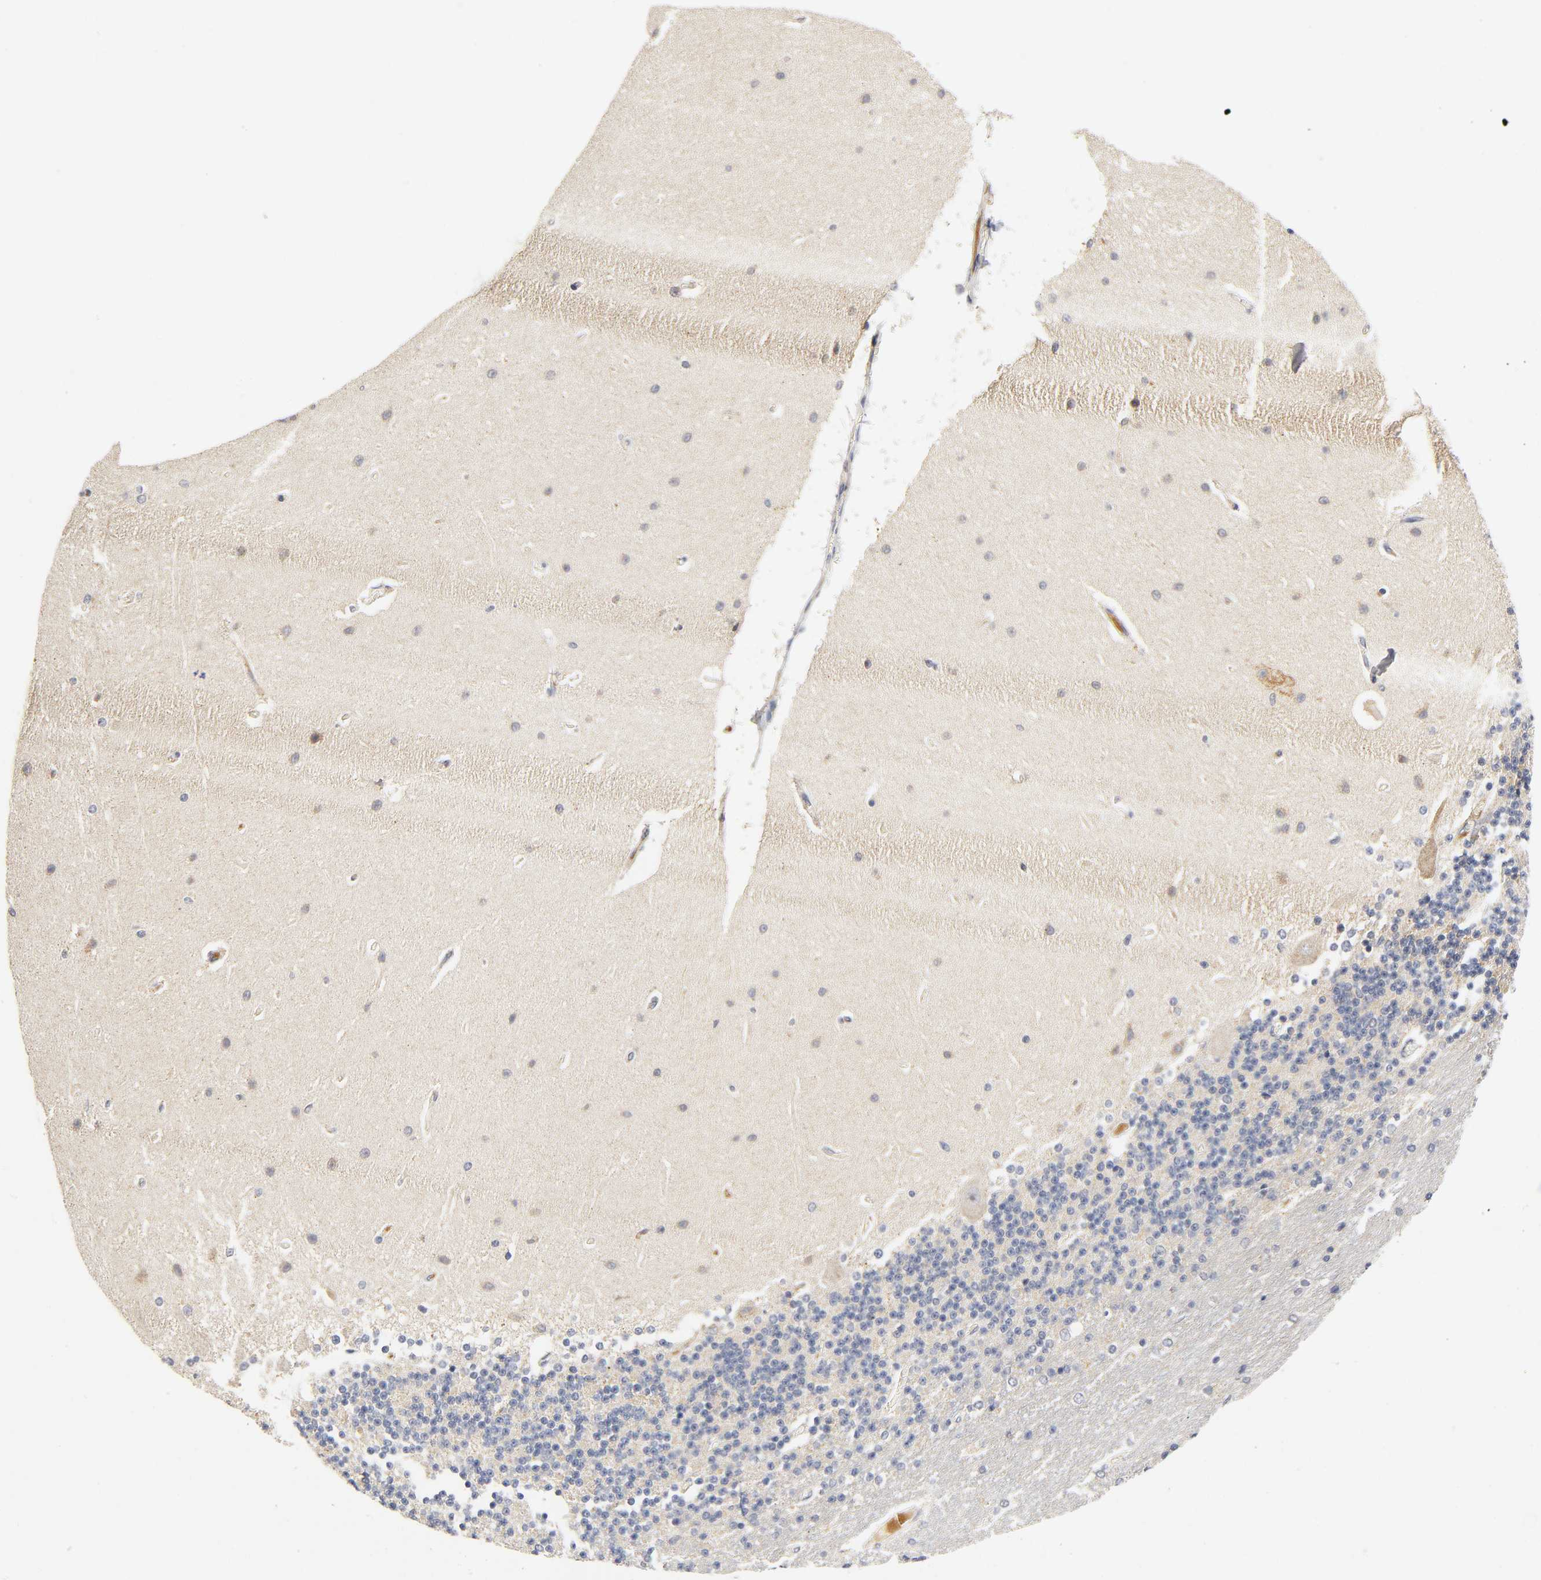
{"staining": {"intensity": "negative", "quantity": "none", "location": "none"}, "tissue": "cerebellum", "cell_type": "Cells in granular layer", "image_type": "normal", "snomed": [{"axis": "morphology", "description": "Normal tissue, NOS"}, {"axis": "topography", "description": "Cerebellum"}], "caption": "This is an immunohistochemistry (IHC) image of unremarkable human cerebellum. There is no staining in cells in granular layer.", "gene": "NRP1", "patient": {"sex": "female", "age": 54}}